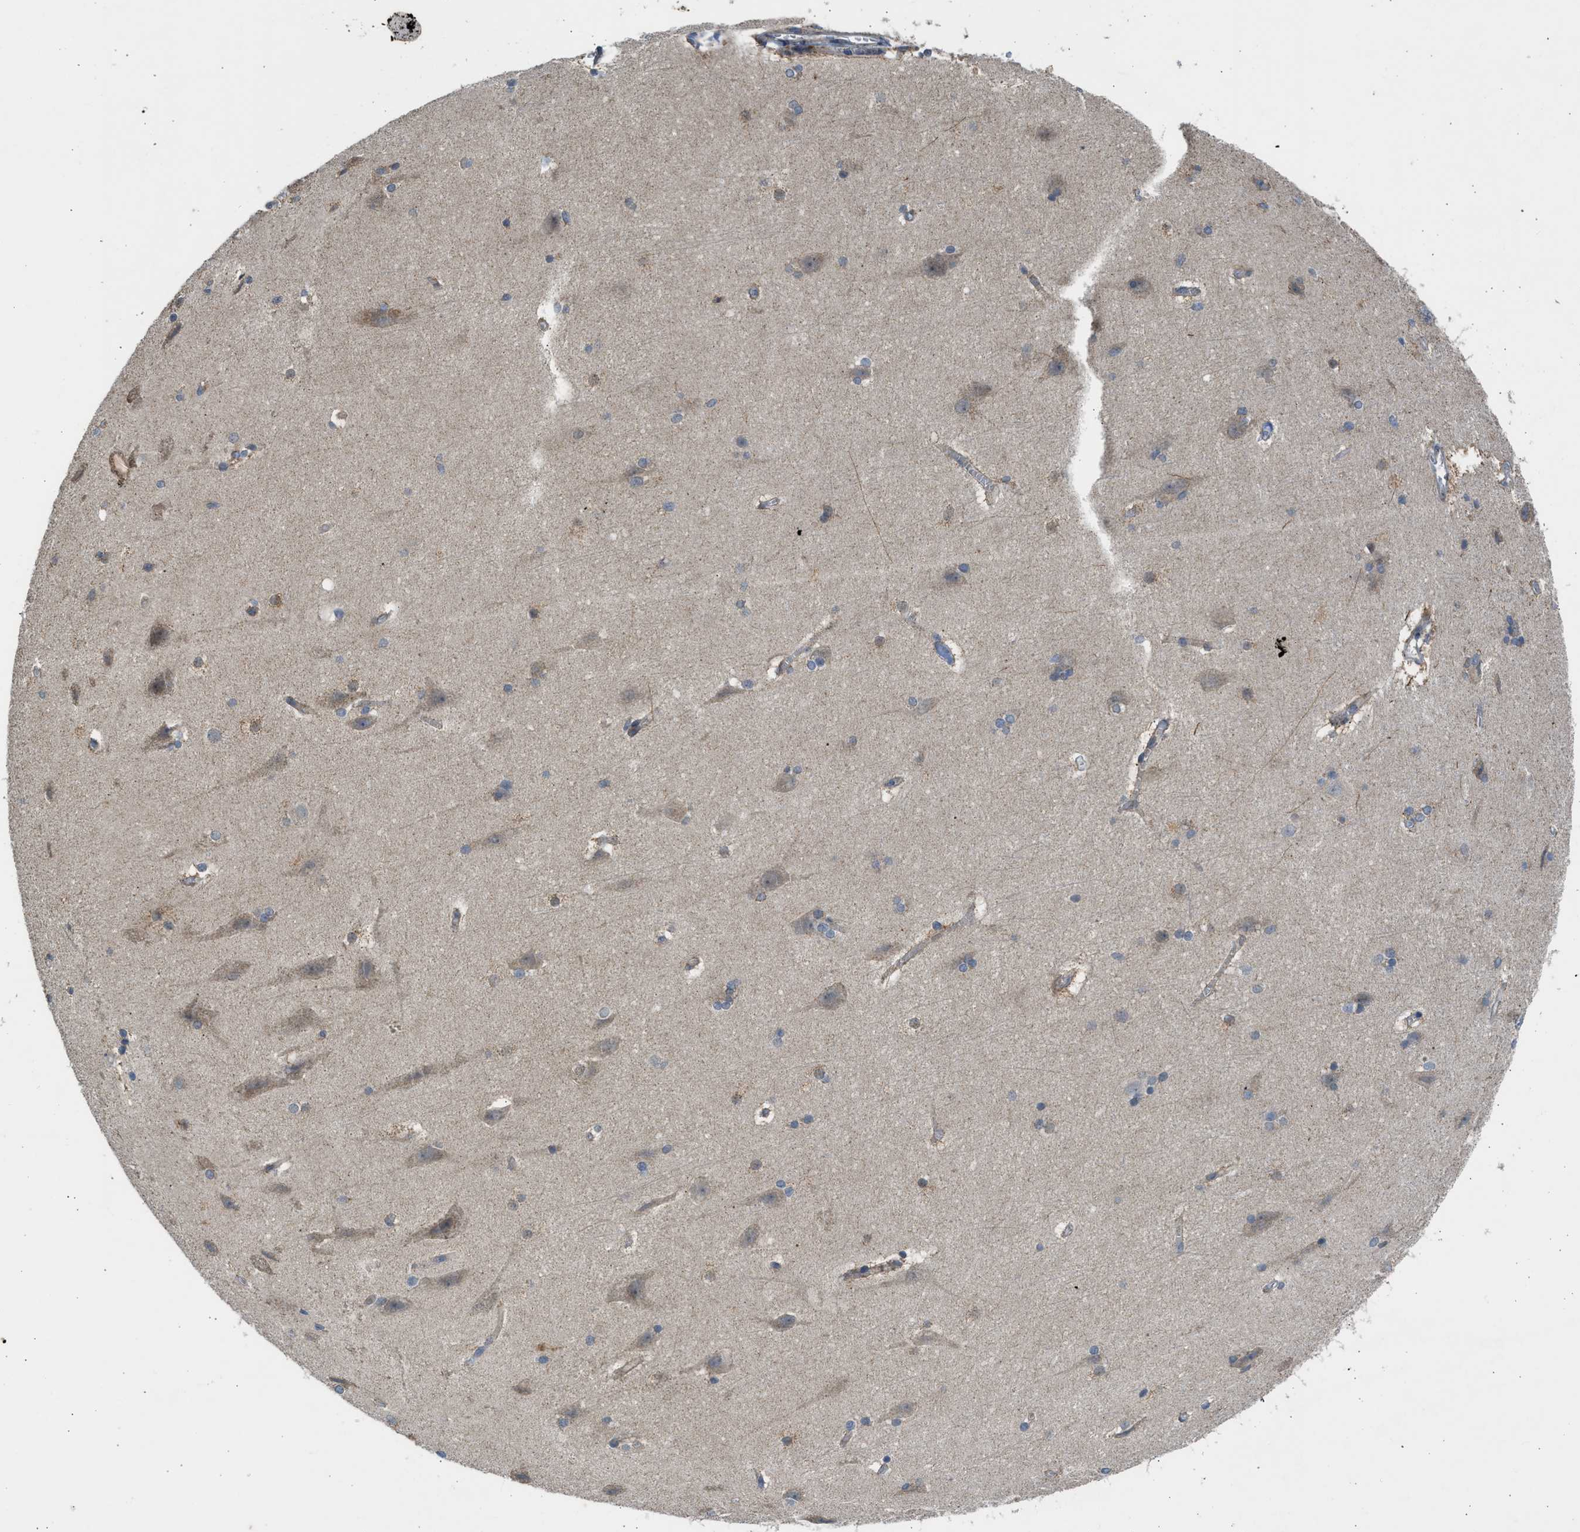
{"staining": {"intensity": "negative", "quantity": "none", "location": "none"}, "tissue": "cerebral cortex", "cell_type": "Endothelial cells", "image_type": "normal", "snomed": [{"axis": "morphology", "description": "Normal tissue, NOS"}, {"axis": "topography", "description": "Cerebral cortex"}, {"axis": "topography", "description": "Hippocampus"}], "caption": "Immunohistochemistry (IHC) of normal cerebral cortex exhibits no staining in endothelial cells.", "gene": "CYP1A1", "patient": {"sex": "female", "age": 19}}